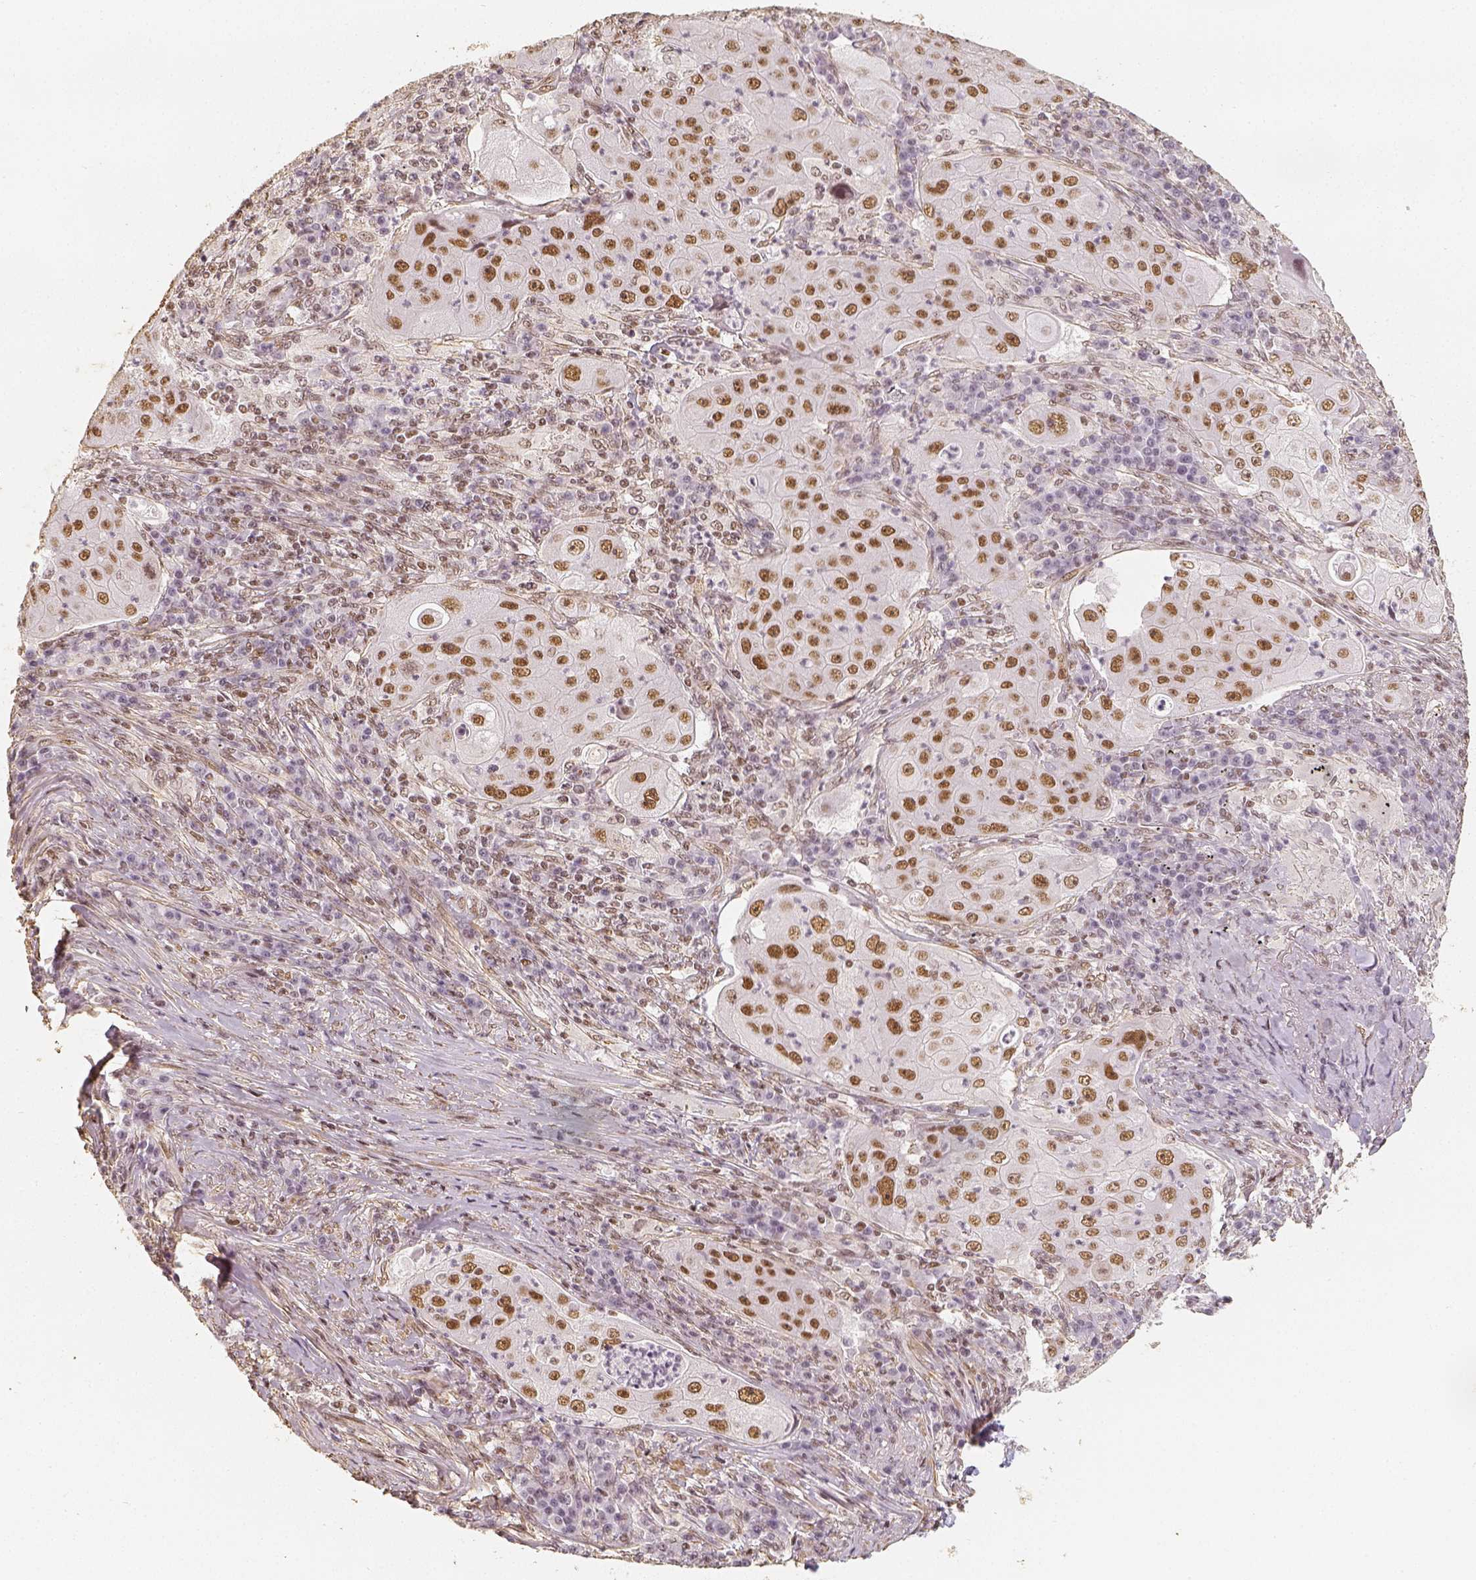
{"staining": {"intensity": "moderate", "quantity": ">75%", "location": "nuclear"}, "tissue": "lung cancer", "cell_type": "Tumor cells", "image_type": "cancer", "snomed": [{"axis": "morphology", "description": "Squamous cell carcinoma, NOS"}, {"axis": "topography", "description": "Lung"}], "caption": "Immunohistochemistry (IHC) photomicrograph of lung squamous cell carcinoma stained for a protein (brown), which shows medium levels of moderate nuclear staining in approximately >75% of tumor cells.", "gene": "HDAC1", "patient": {"sex": "female", "age": 59}}